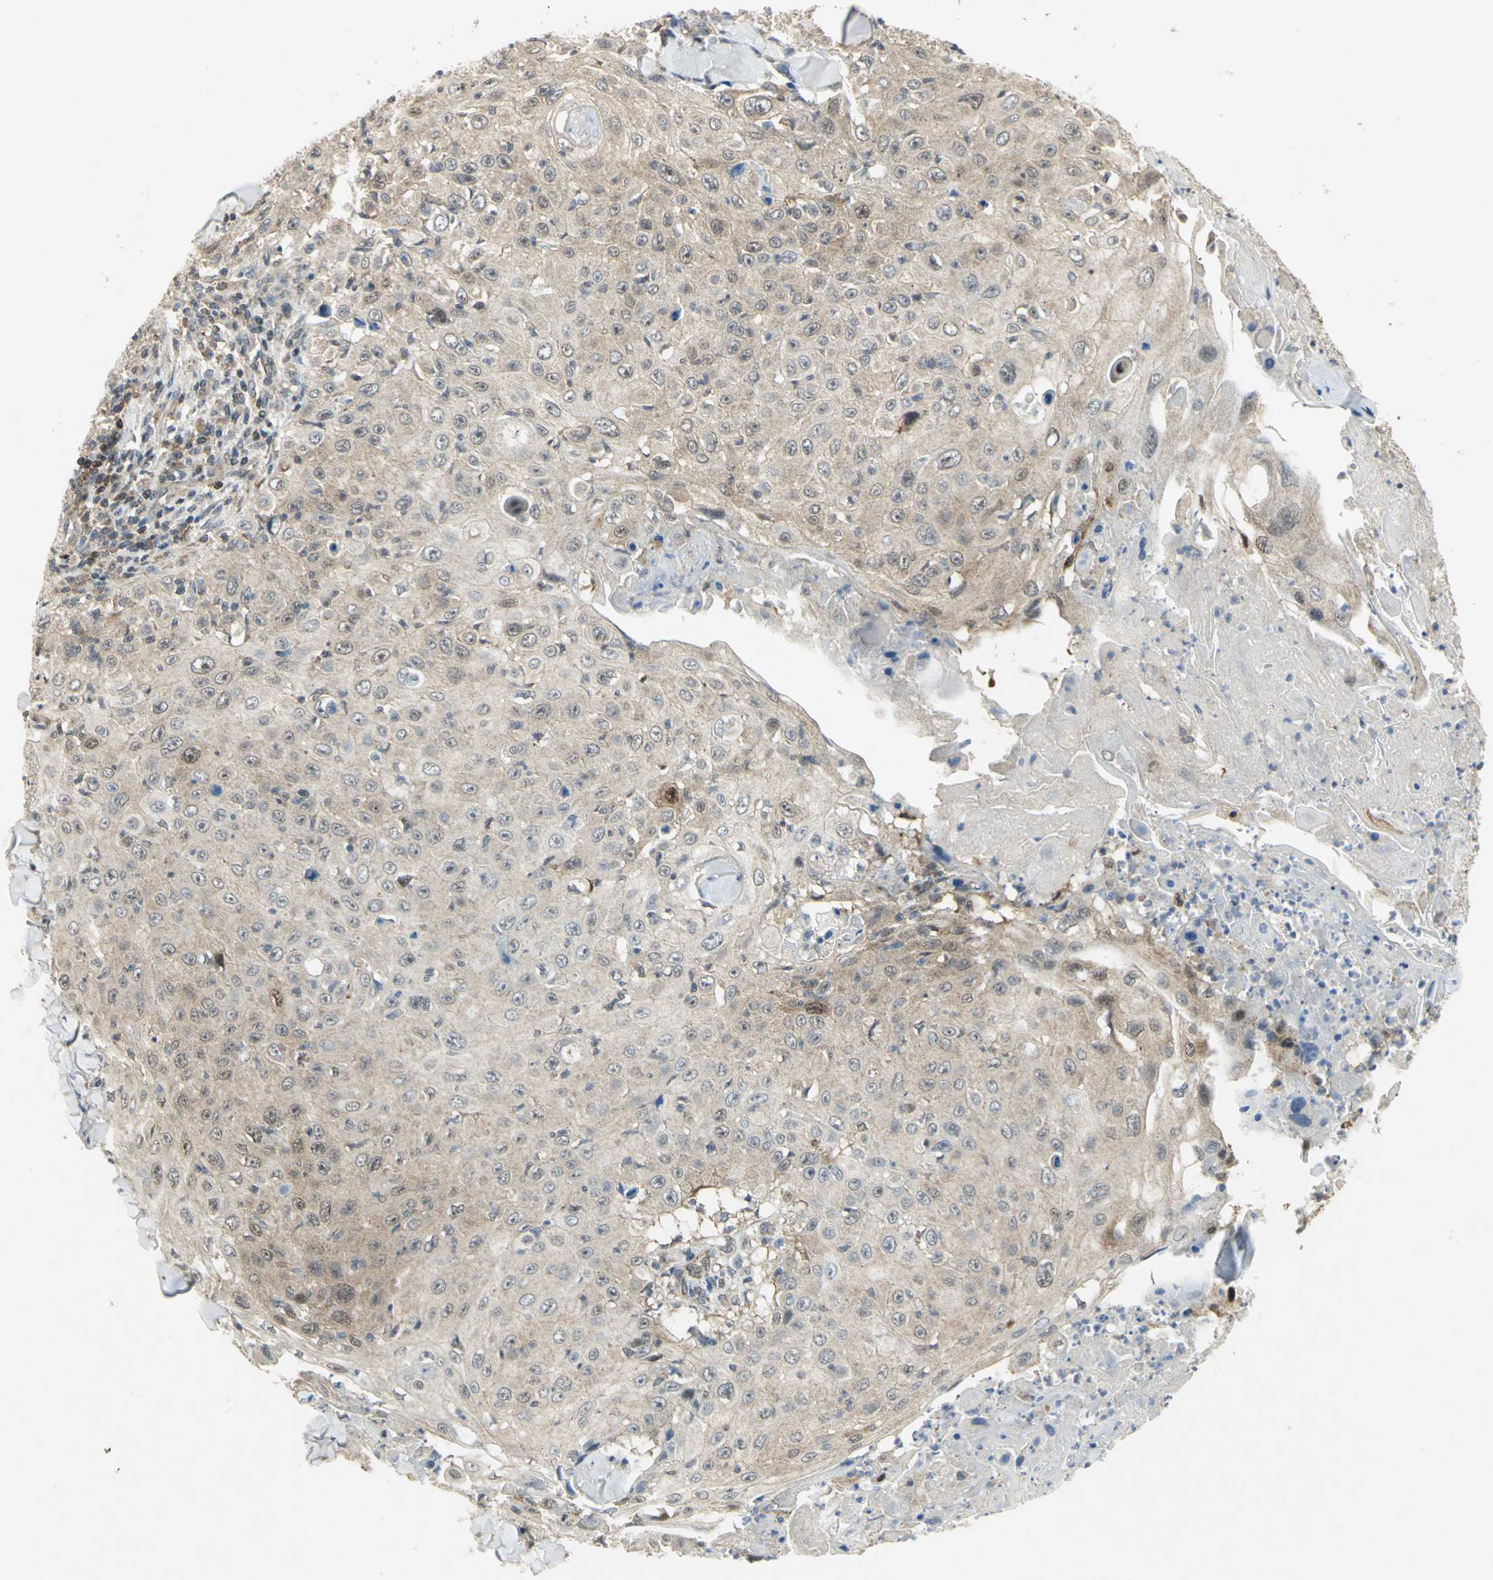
{"staining": {"intensity": "weak", "quantity": "25%-75%", "location": "cytoplasmic/membranous"}, "tissue": "skin cancer", "cell_type": "Tumor cells", "image_type": "cancer", "snomed": [{"axis": "morphology", "description": "Squamous cell carcinoma, NOS"}, {"axis": "topography", "description": "Skin"}], "caption": "Tumor cells exhibit low levels of weak cytoplasmic/membranous positivity in approximately 25%-75% of cells in human skin cancer. Using DAB (3,3'-diaminobenzidine) (brown) and hematoxylin (blue) stains, captured at high magnification using brightfield microscopy.", "gene": "PPIA", "patient": {"sex": "male", "age": 86}}